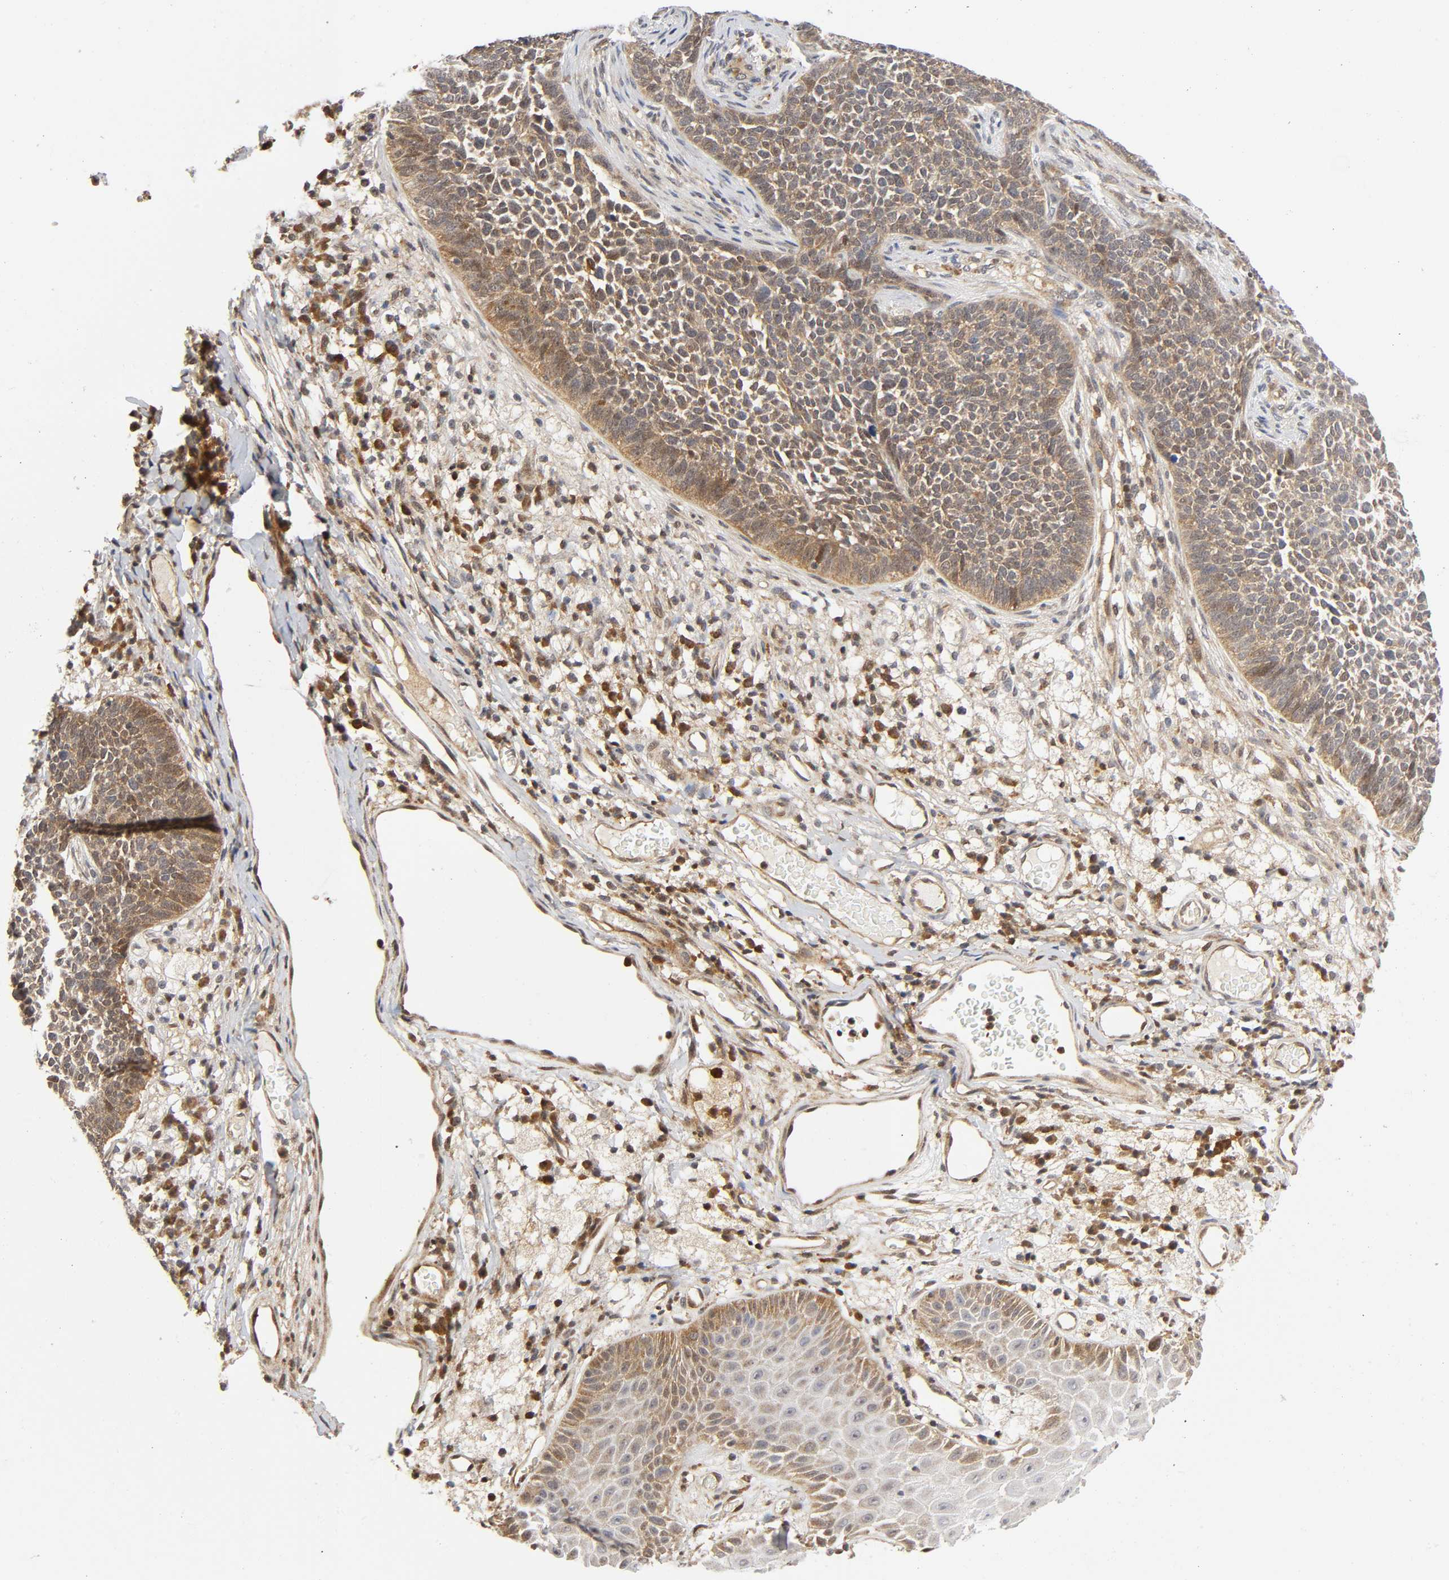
{"staining": {"intensity": "weak", "quantity": ">75%", "location": "cytoplasmic/membranous,nuclear"}, "tissue": "skin cancer", "cell_type": "Tumor cells", "image_type": "cancer", "snomed": [{"axis": "morphology", "description": "Basal cell carcinoma"}, {"axis": "topography", "description": "Skin"}], "caption": "This image displays immunohistochemistry staining of skin basal cell carcinoma, with low weak cytoplasmic/membranous and nuclear expression in approximately >75% of tumor cells.", "gene": "CASP9", "patient": {"sex": "female", "age": 84}}